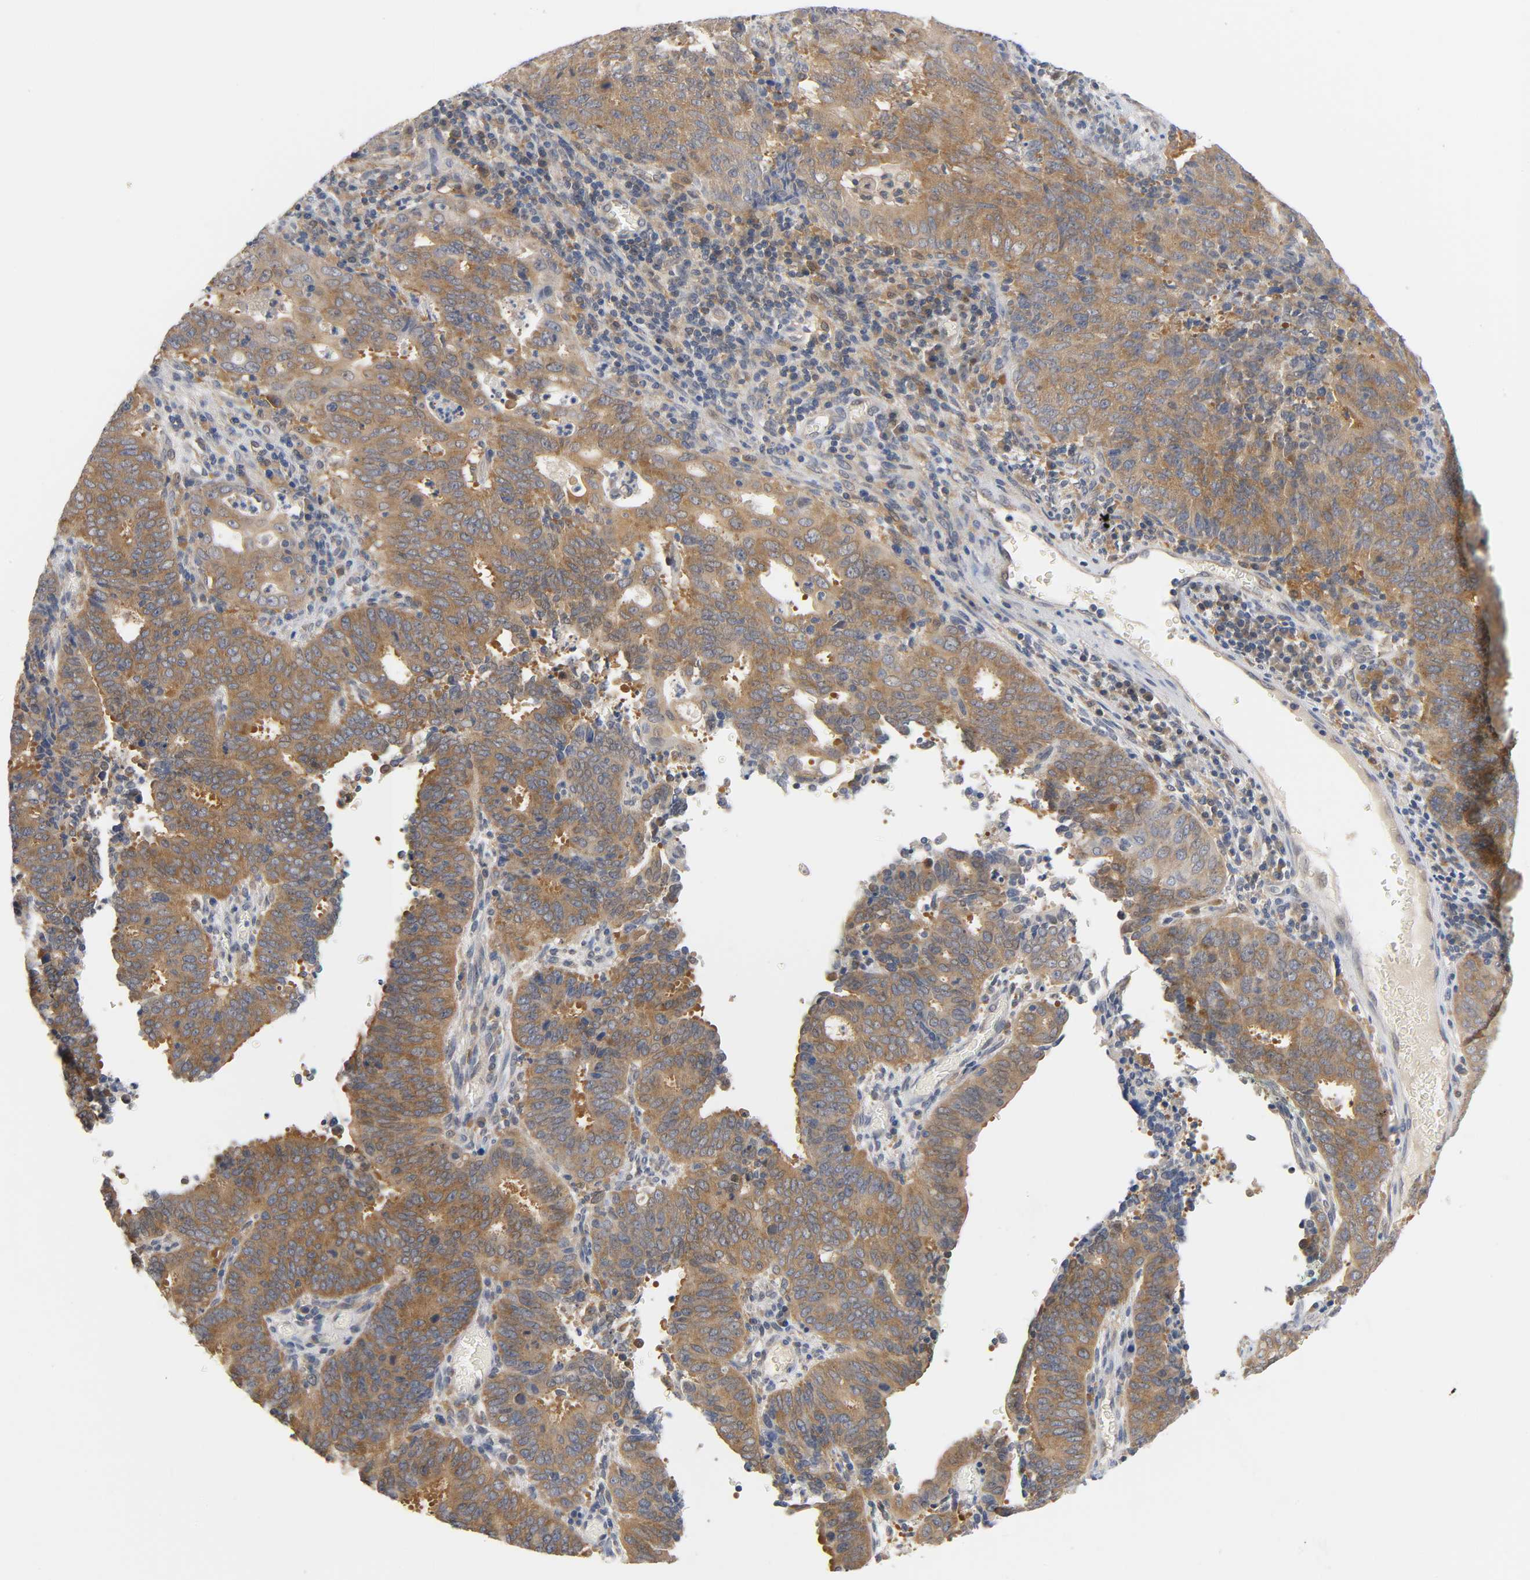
{"staining": {"intensity": "moderate", "quantity": ">75%", "location": "cytoplasmic/membranous"}, "tissue": "cervical cancer", "cell_type": "Tumor cells", "image_type": "cancer", "snomed": [{"axis": "morphology", "description": "Adenocarcinoma, NOS"}, {"axis": "topography", "description": "Cervix"}], "caption": "Immunohistochemistry of adenocarcinoma (cervical) shows medium levels of moderate cytoplasmic/membranous positivity in about >75% of tumor cells.", "gene": "FYN", "patient": {"sex": "female", "age": 44}}